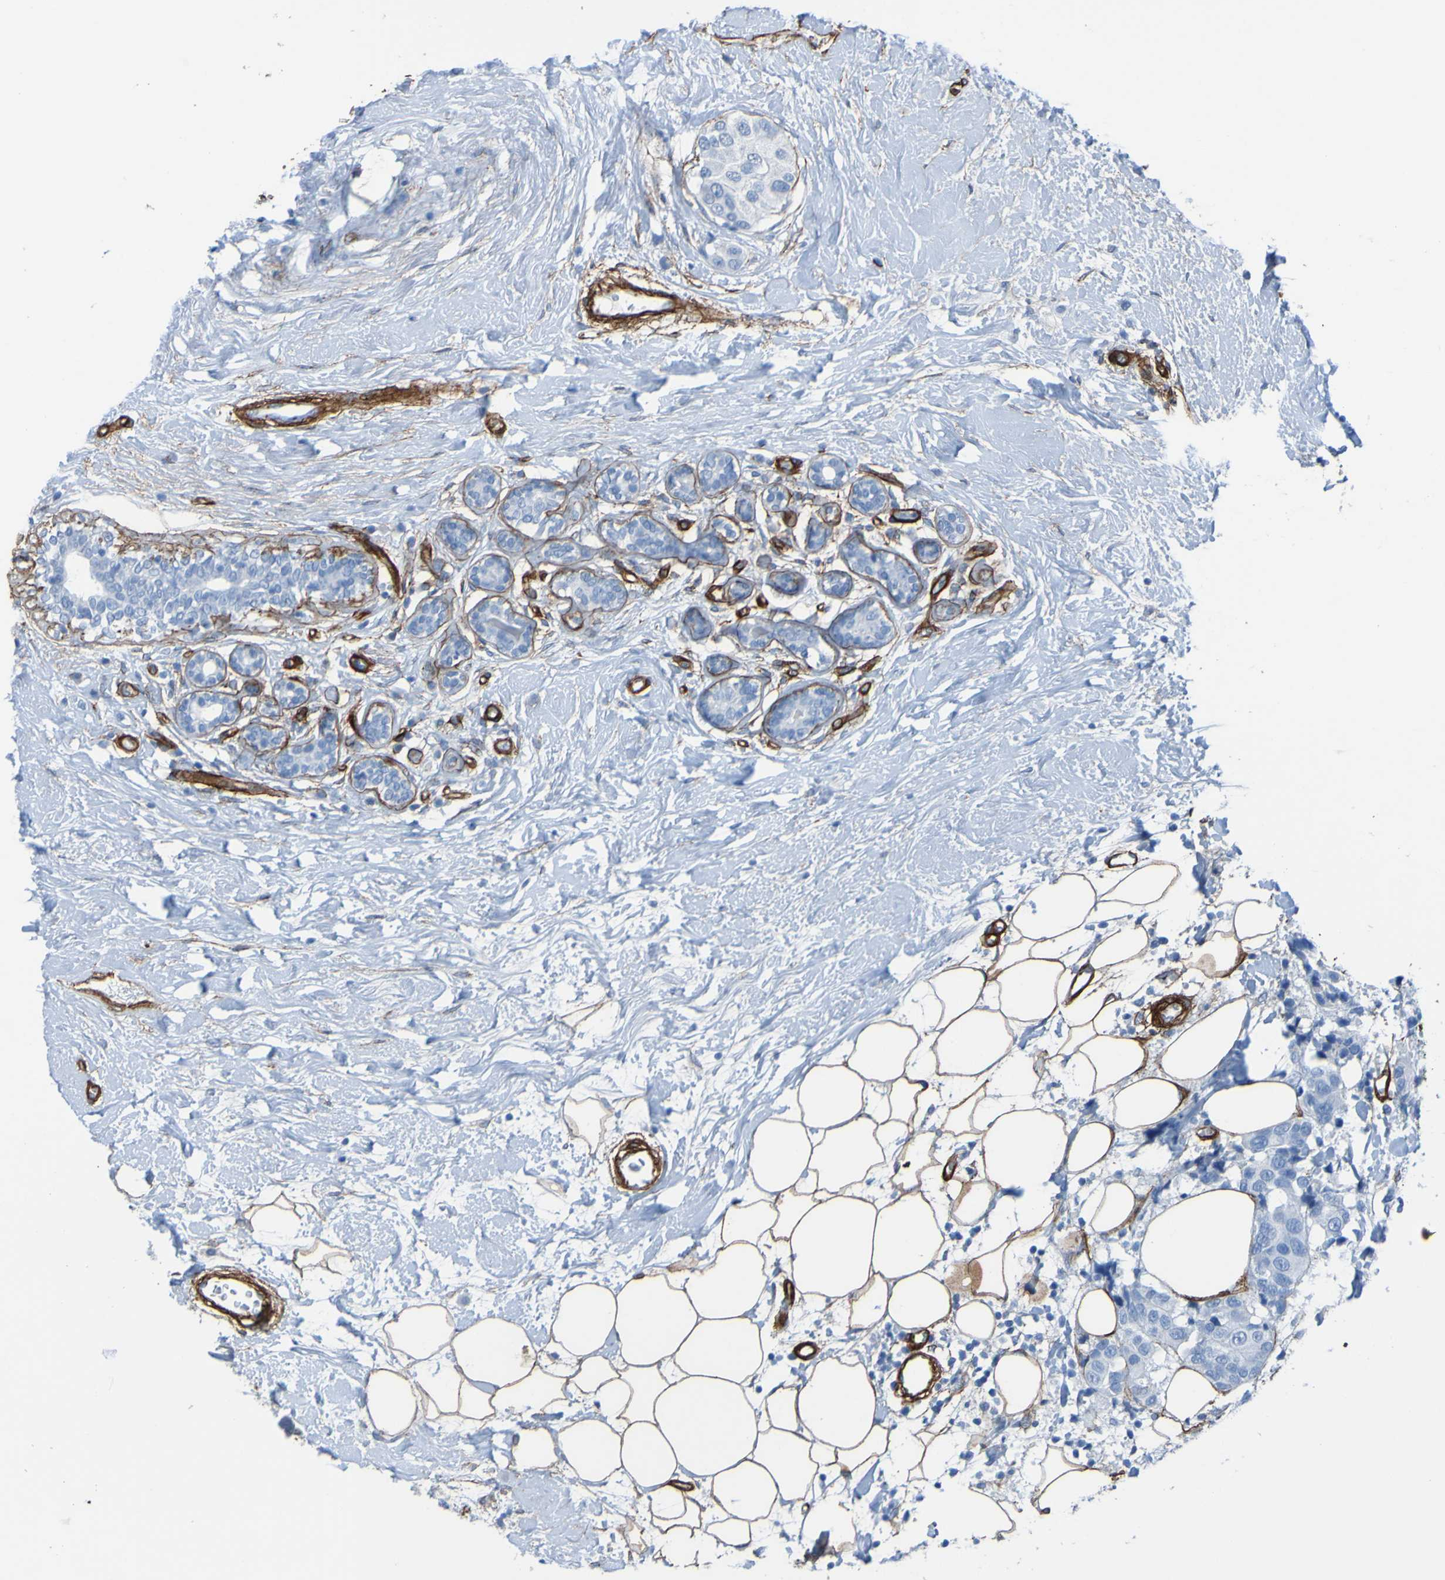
{"staining": {"intensity": "negative", "quantity": "none", "location": "none"}, "tissue": "breast cancer", "cell_type": "Tumor cells", "image_type": "cancer", "snomed": [{"axis": "morphology", "description": "Normal tissue, NOS"}, {"axis": "morphology", "description": "Duct carcinoma"}, {"axis": "topography", "description": "Breast"}], "caption": "Image shows no significant protein positivity in tumor cells of breast cancer. (DAB (3,3'-diaminobenzidine) immunohistochemistry (IHC) visualized using brightfield microscopy, high magnification).", "gene": "COL4A2", "patient": {"sex": "female", "age": 39}}